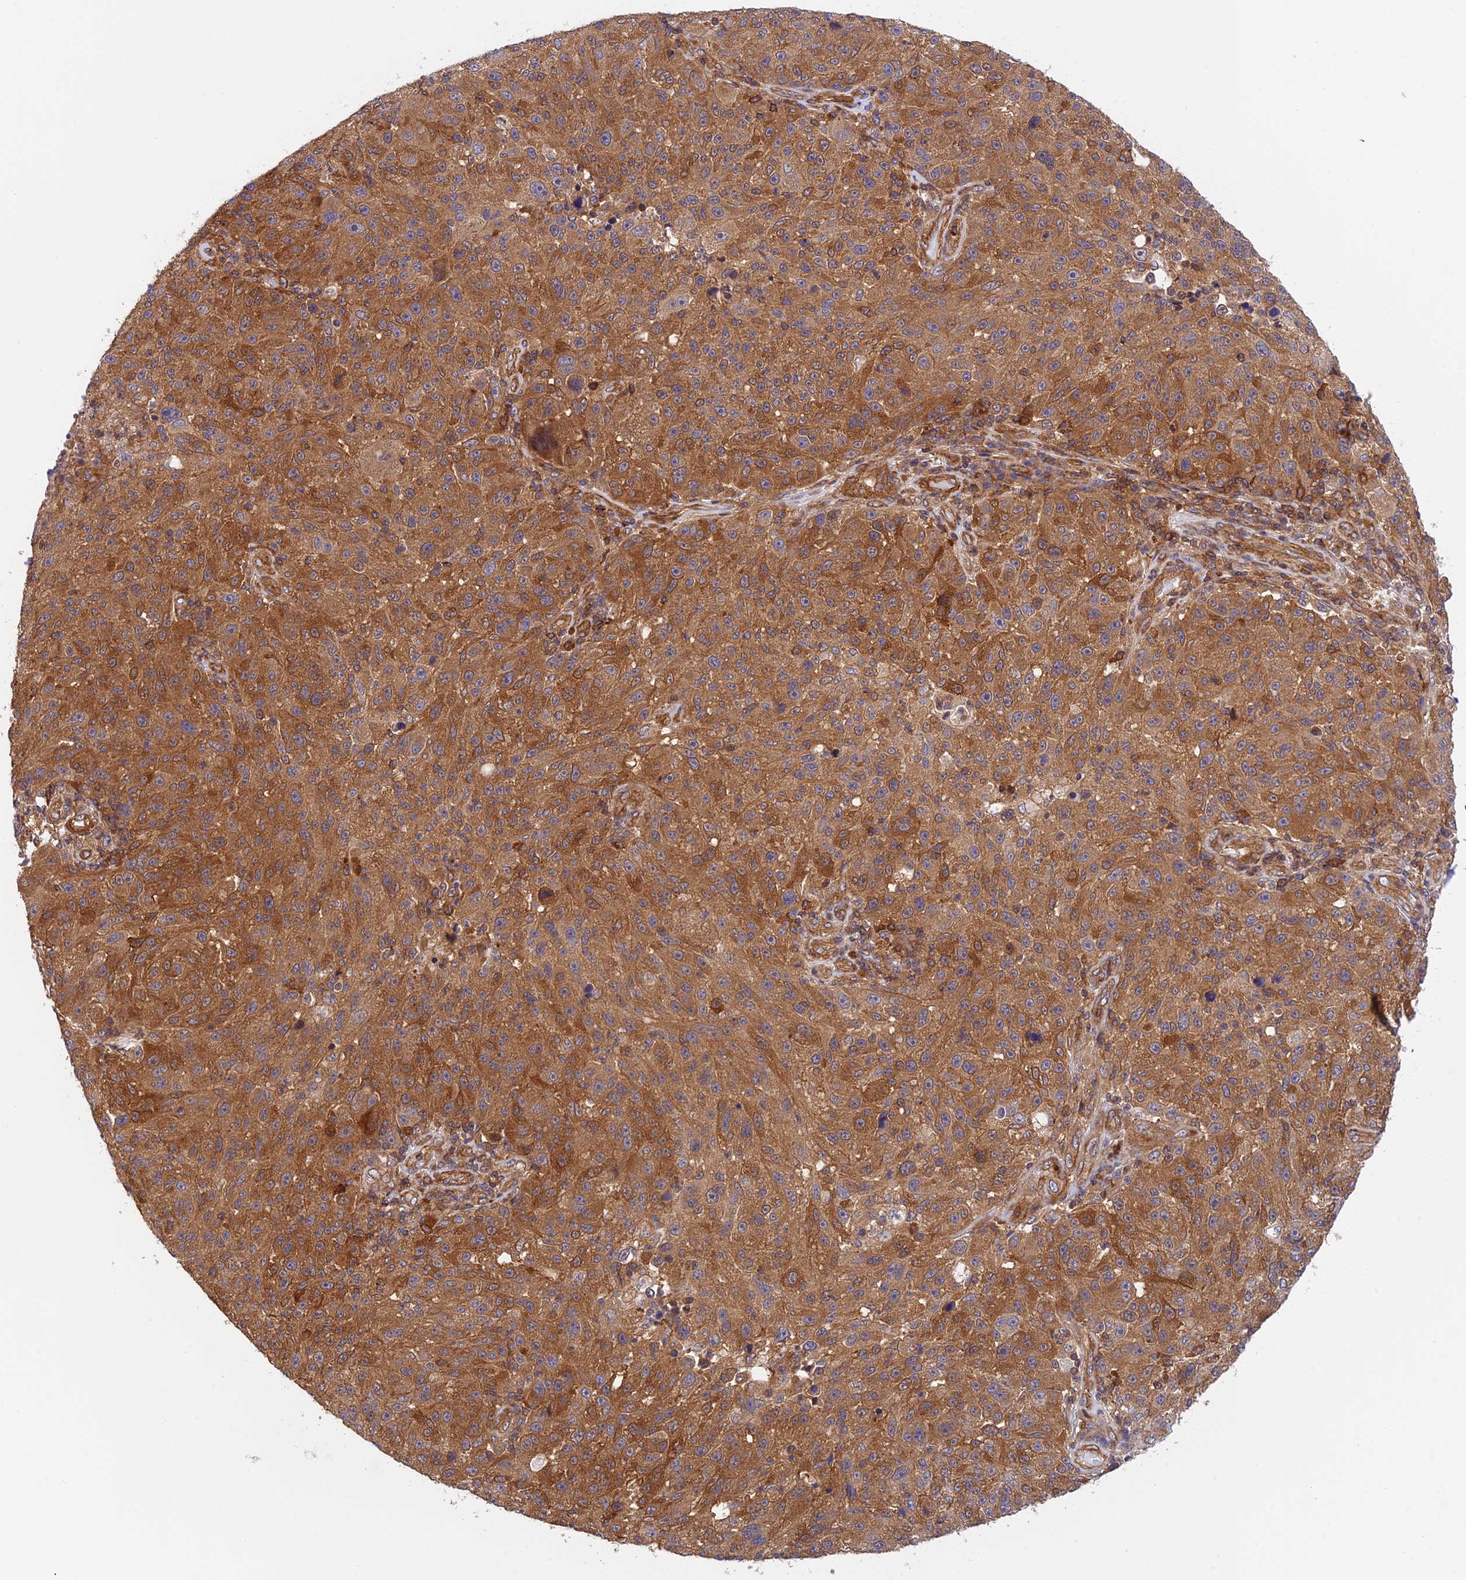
{"staining": {"intensity": "moderate", "quantity": ">75%", "location": "cytoplasmic/membranous"}, "tissue": "melanoma", "cell_type": "Tumor cells", "image_type": "cancer", "snomed": [{"axis": "morphology", "description": "Malignant melanoma, NOS"}, {"axis": "topography", "description": "Skin"}], "caption": "Immunohistochemistry (IHC) histopathology image of neoplastic tissue: human melanoma stained using IHC demonstrates medium levels of moderate protein expression localized specifically in the cytoplasmic/membranous of tumor cells, appearing as a cytoplasmic/membranous brown color.", "gene": "EVI5L", "patient": {"sex": "male", "age": 53}}